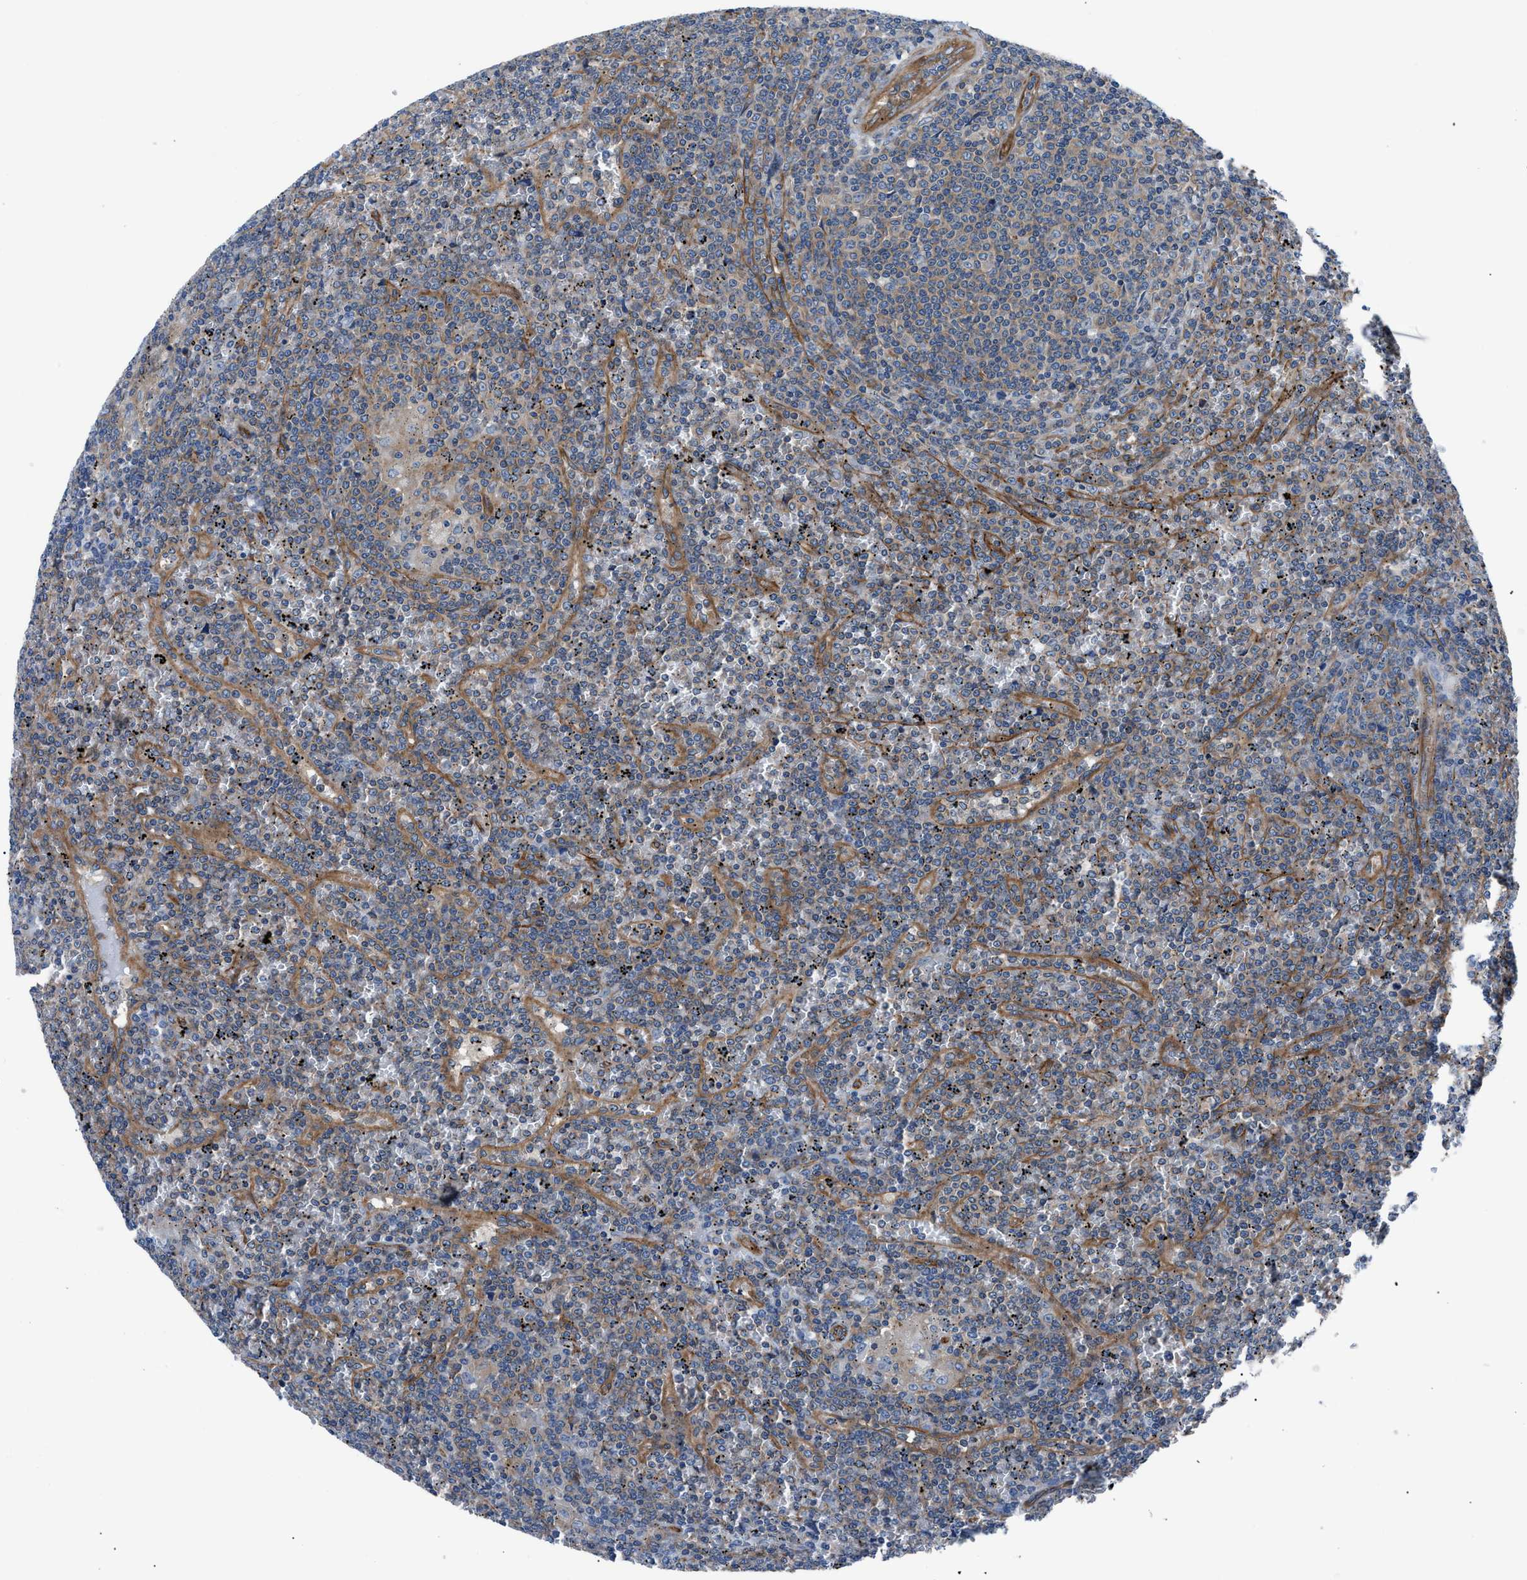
{"staining": {"intensity": "negative", "quantity": "none", "location": "none"}, "tissue": "lymphoma", "cell_type": "Tumor cells", "image_type": "cancer", "snomed": [{"axis": "morphology", "description": "Malignant lymphoma, non-Hodgkin's type, Low grade"}, {"axis": "topography", "description": "Spleen"}], "caption": "Tumor cells show no significant staining in lymphoma. Nuclei are stained in blue.", "gene": "TRIP4", "patient": {"sex": "female", "age": 19}}